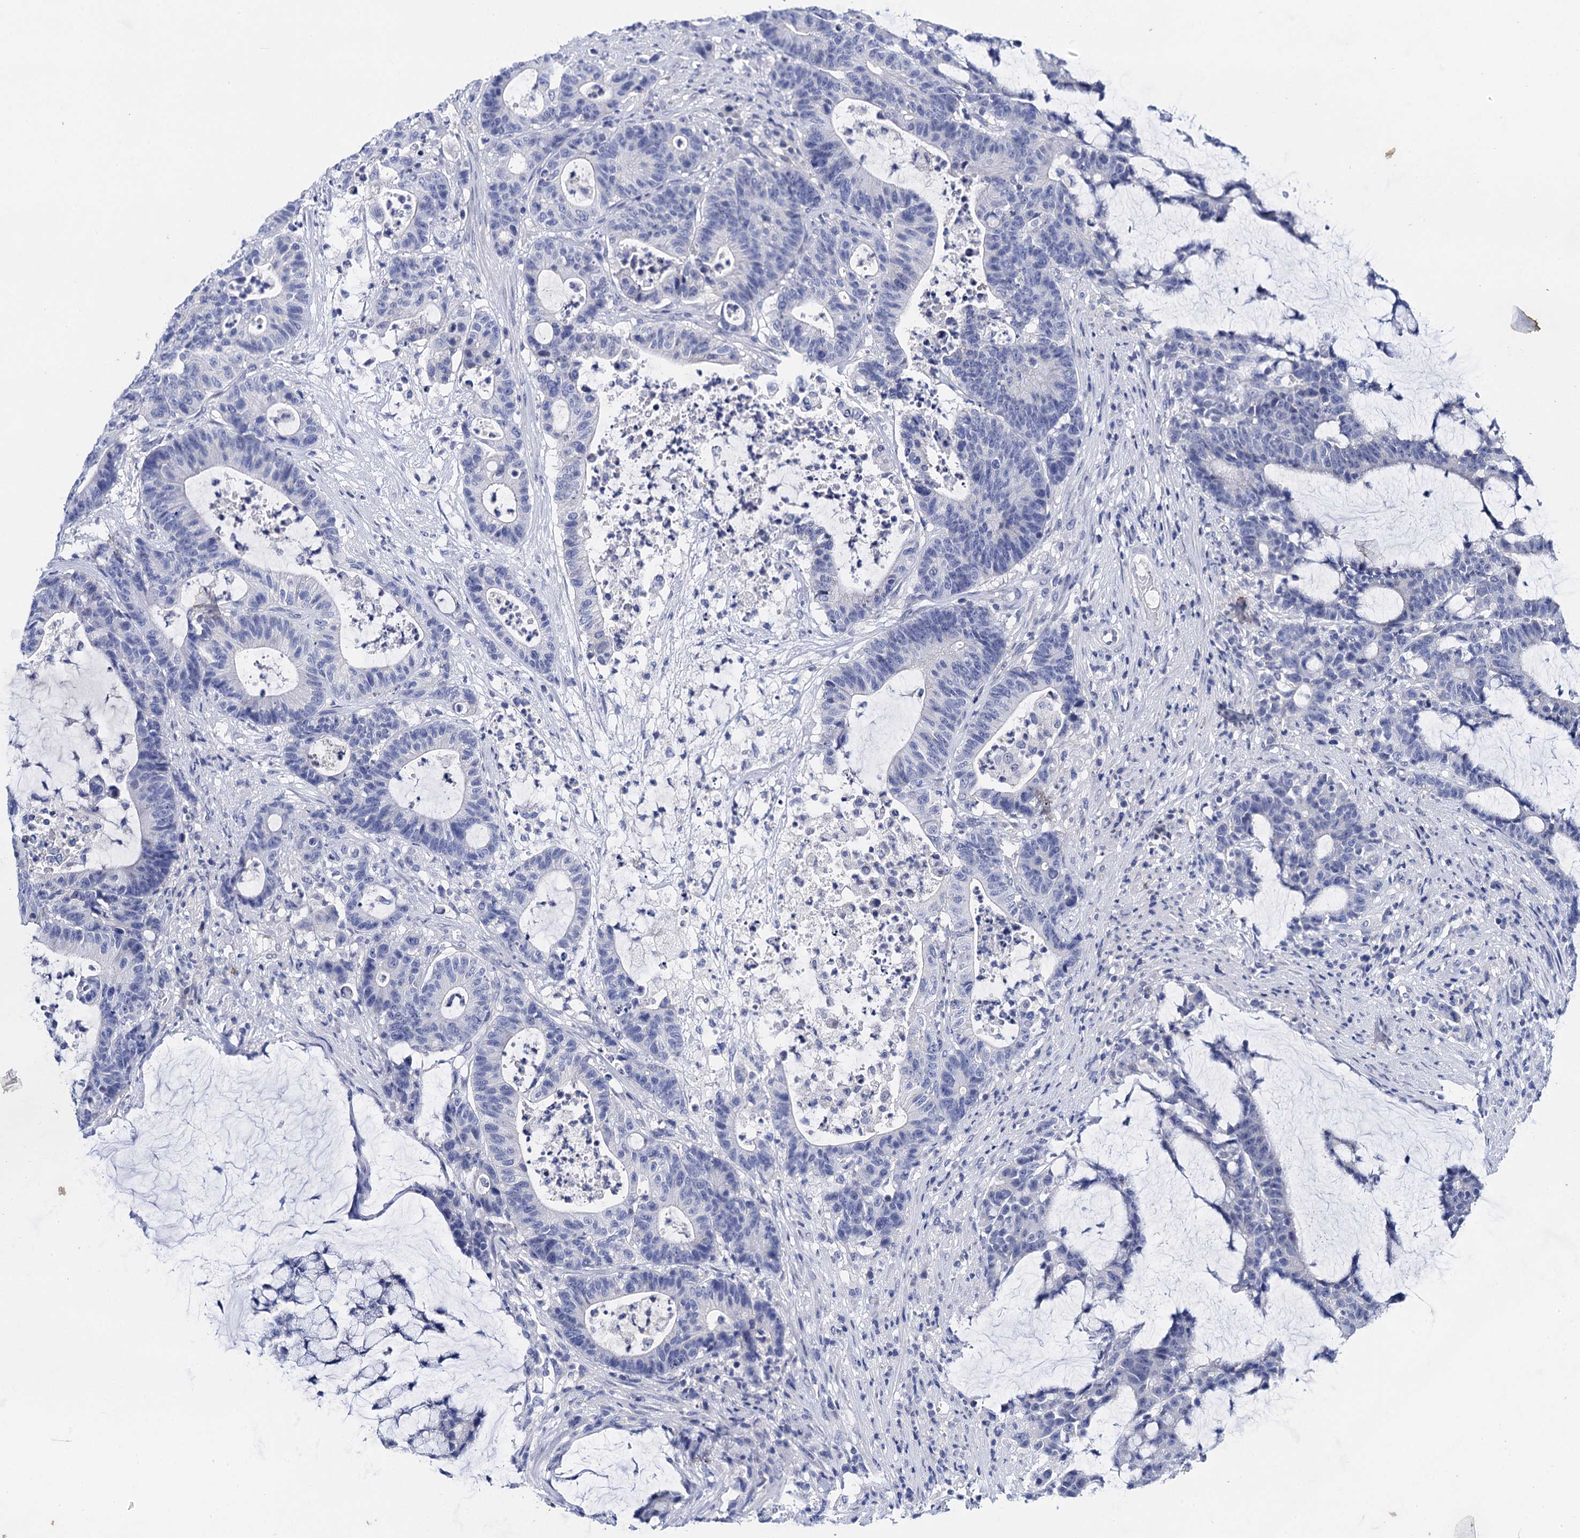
{"staining": {"intensity": "negative", "quantity": "none", "location": "none"}, "tissue": "colorectal cancer", "cell_type": "Tumor cells", "image_type": "cancer", "snomed": [{"axis": "morphology", "description": "Adenocarcinoma, NOS"}, {"axis": "topography", "description": "Colon"}], "caption": "IHC image of colorectal cancer stained for a protein (brown), which shows no positivity in tumor cells. The staining was performed using DAB (3,3'-diaminobenzidine) to visualize the protein expression in brown, while the nuclei were stained in blue with hematoxylin (Magnification: 20x).", "gene": "LYPD3", "patient": {"sex": "female", "age": 84}}